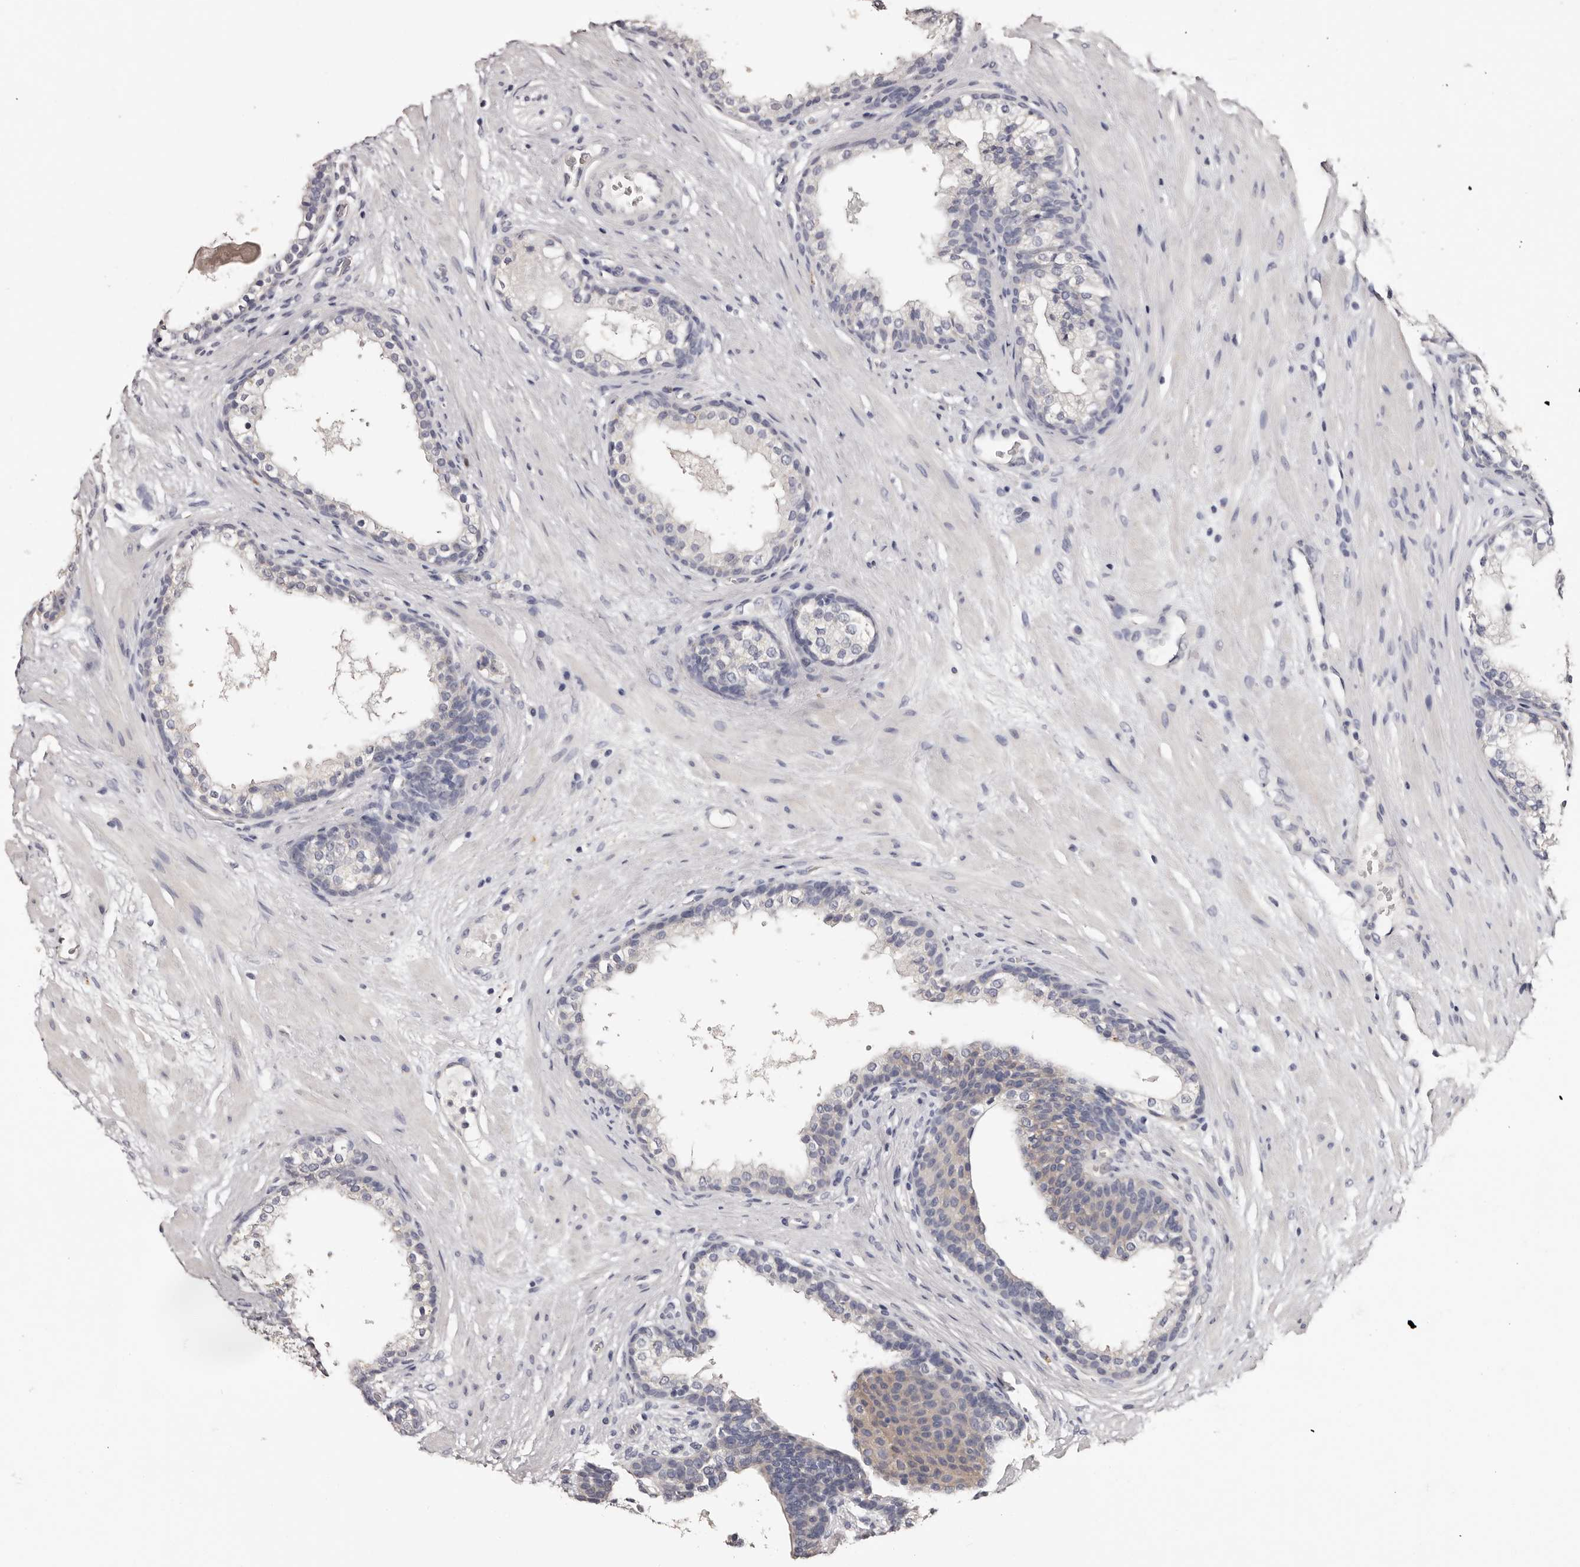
{"staining": {"intensity": "negative", "quantity": "none", "location": "none"}, "tissue": "prostate cancer", "cell_type": "Tumor cells", "image_type": "cancer", "snomed": [{"axis": "morphology", "description": "Adenocarcinoma, High grade"}, {"axis": "topography", "description": "Prostate"}], "caption": "The image demonstrates no significant positivity in tumor cells of prostate cancer. (DAB (3,3'-diaminobenzidine) immunohistochemistry (IHC) visualized using brightfield microscopy, high magnification).", "gene": "ETNK1", "patient": {"sex": "male", "age": 56}}